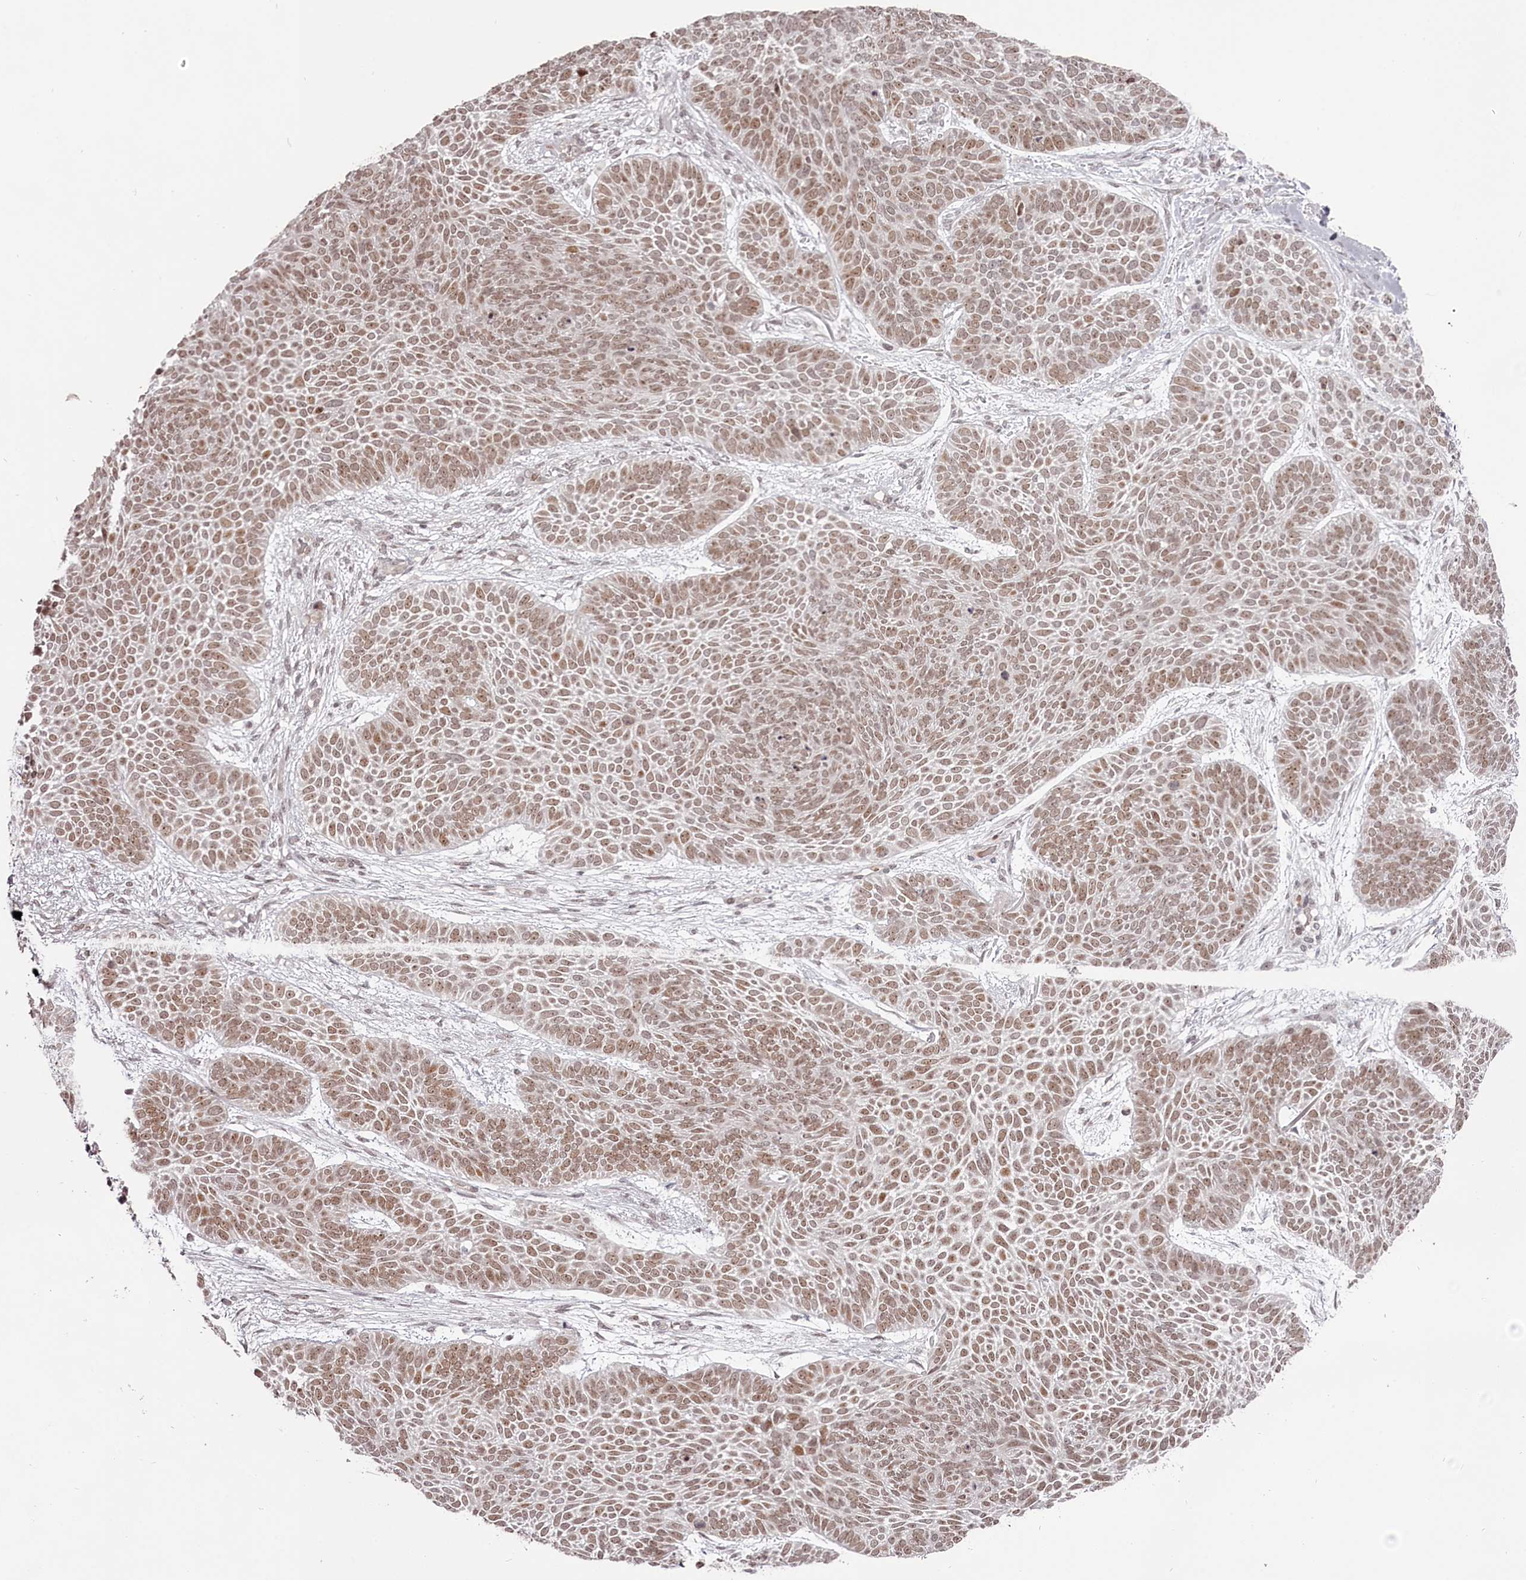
{"staining": {"intensity": "moderate", "quantity": ">75%", "location": "nuclear"}, "tissue": "skin cancer", "cell_type": "Tumor cells", "image_type": "cancer", "snomed": [{"axis": "morphology", "description": "Basal cell carcinoma"}, {"axis": "topography", "description": "Skin"}], "caption": "Immunohistochemistry of human basal cell carcinoma (skin) displays medium levels of moderate nuclear staining in approximately >75% of tumor cells.", "gene": "THYN1", "patient": {"sex": "male", "age": 85}}